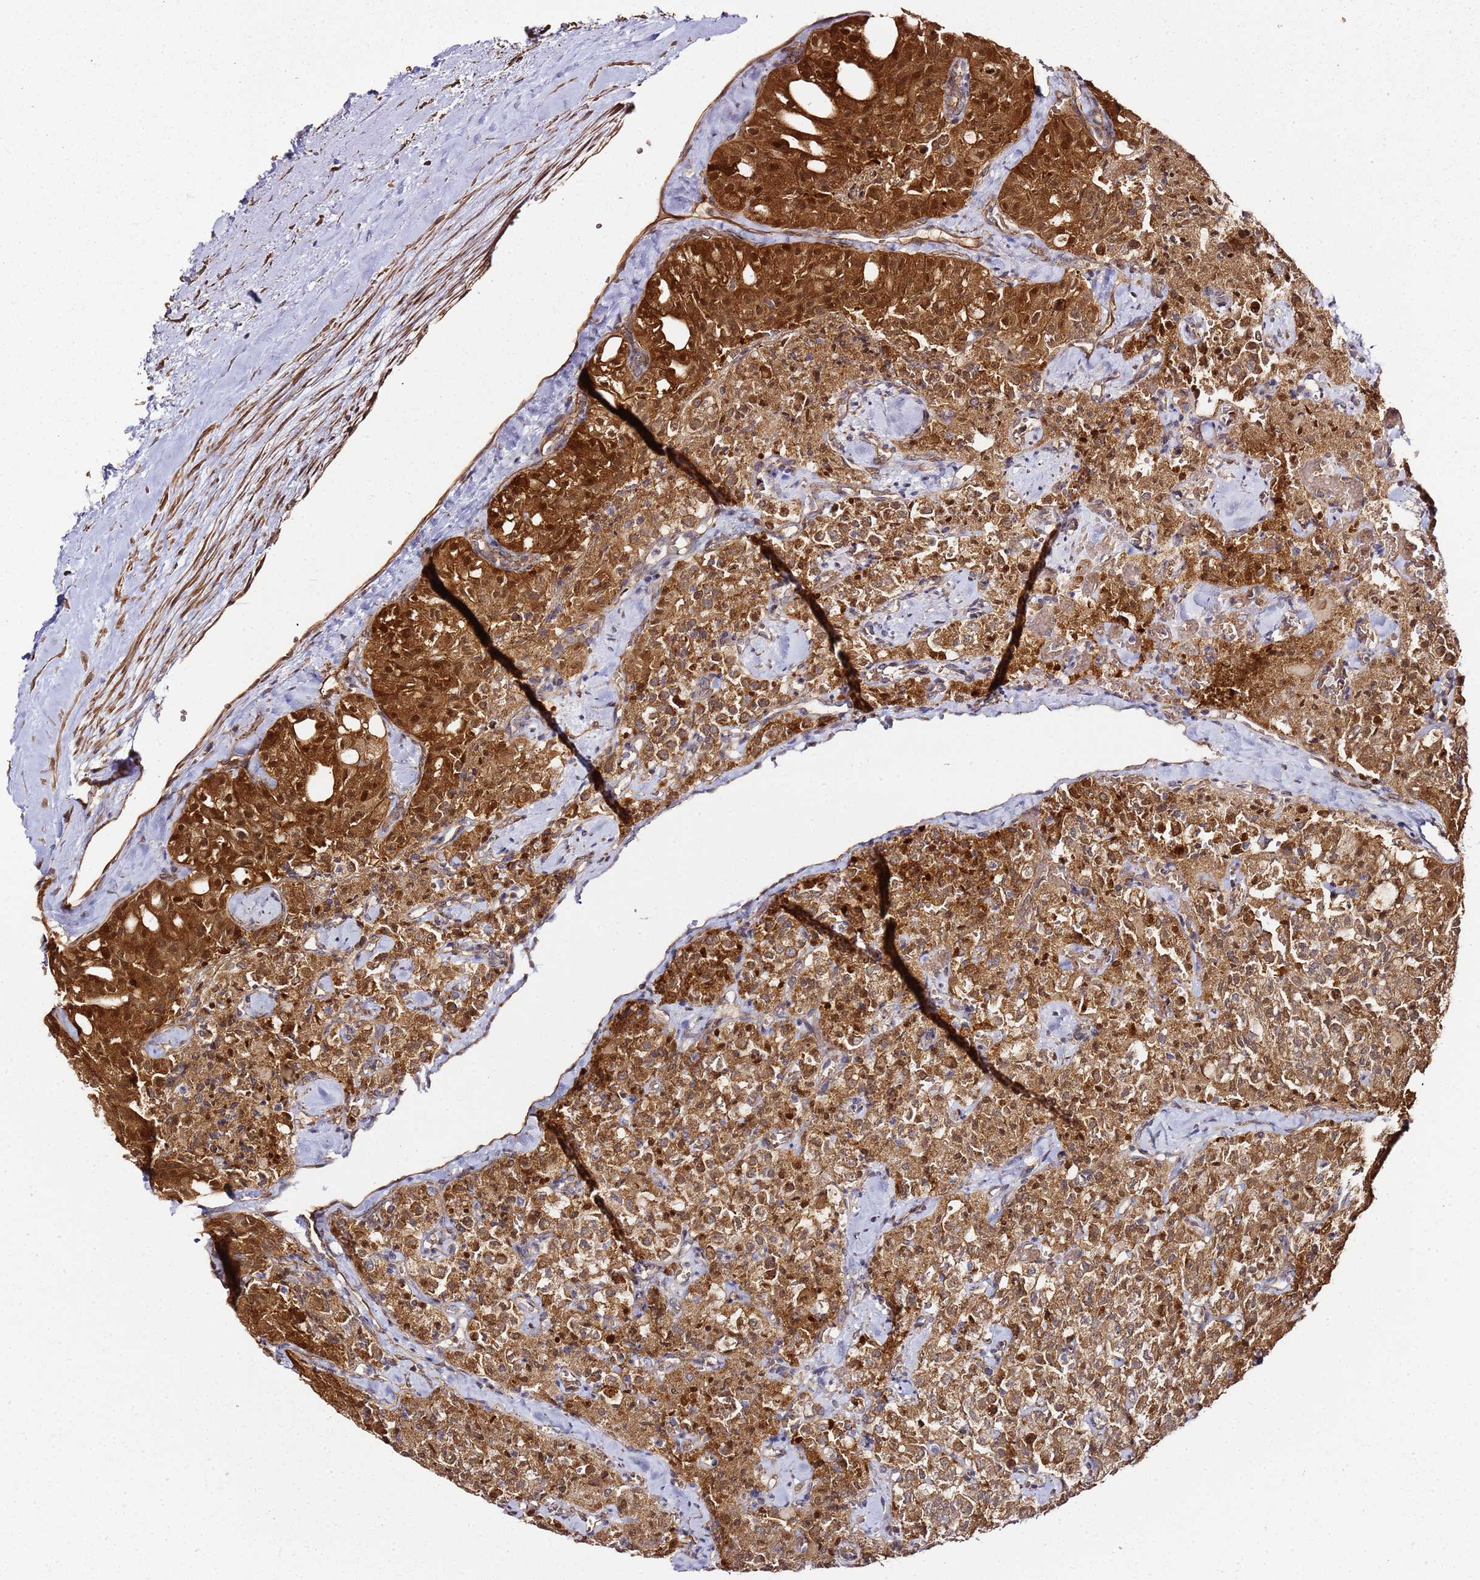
{"staining": {"intensity": "strong", "quantity": ">75%", "location": "cytoplasmic/membranous,nuclear"}, "tissue": "thyroid cancer", "cell_type": "Tumor cells", "image_type": "cancer", "snomed": [{"axis": "morphology", "description": "Follicular adenoma carcinoma, NOS"}, {"axis": "topography", "description": "Thyroid gland"}], "caption": "The histopathology image displays immunohistochemical staining of thyroid cancer. There is strong cytoplasmic/membranous and nuclear expression is seen in approximately >75% of tumor cells. Using DAB (brown) and hematoxylin (blue) stains, captured at high magnification using brightfield microscopy.", "gene": "TM2D2", "patient": {"sex": "male", "age": 75}}